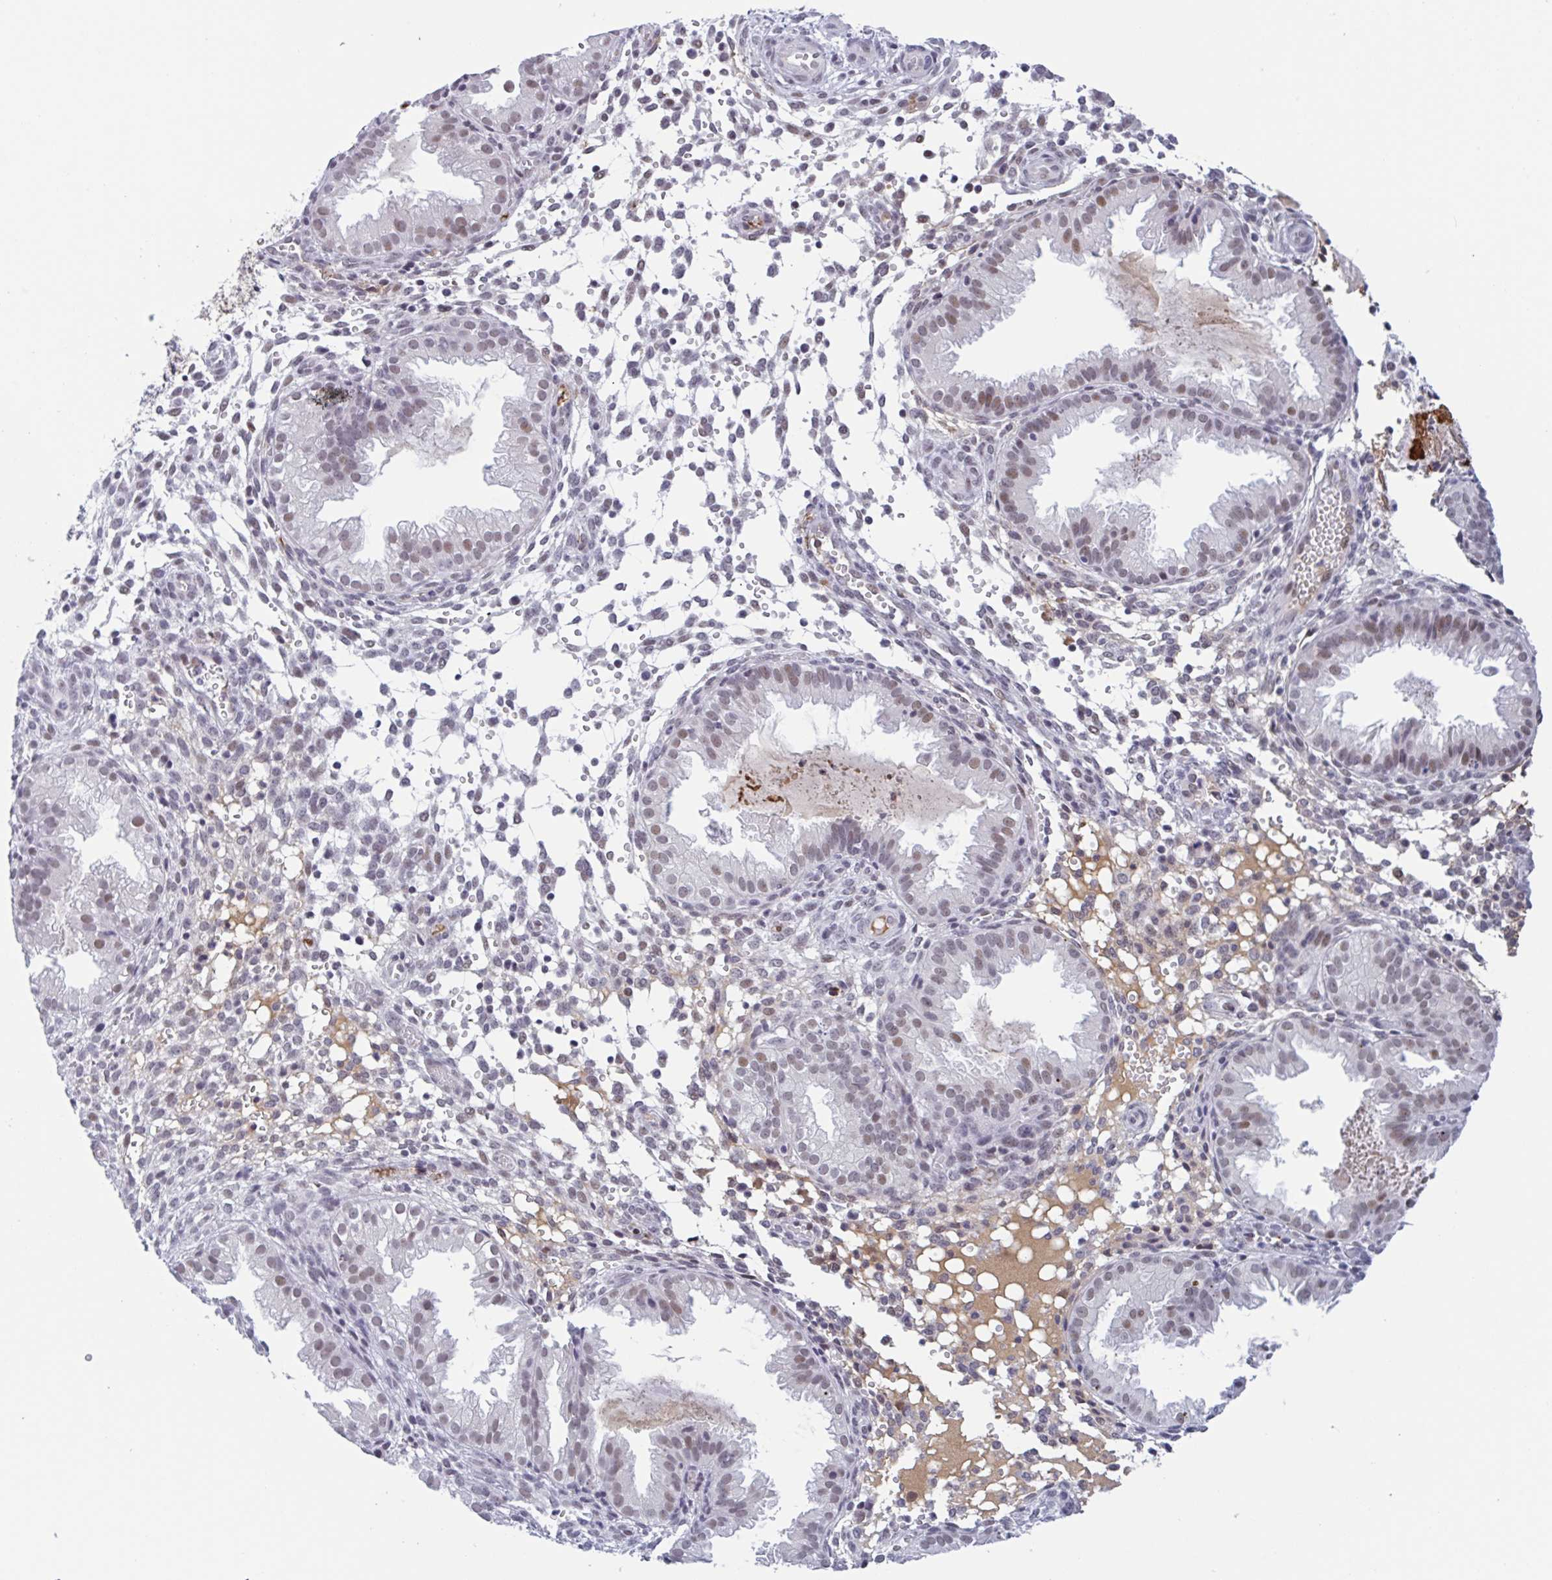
{"staining": {"intensity": "weak", "quantity": "<25%", "location": "nuclear"}, "tissue": "endometrium", "cell_type": "Cells in endometrial stroma", "image_type": "normal", "snomed": [{"axis": "morphology", "description": "Normal tissue, NOS"}, {"axis": "topography", "description": "Endometrium"}], "caption": "This is an immunohistochemistry (IHC) photomicrograph of unremarkable human endometrium. There is no positivity in cells in endometrial stroma.", "gene": "PLG", "patient": {"sex": "female", "age": 33}}